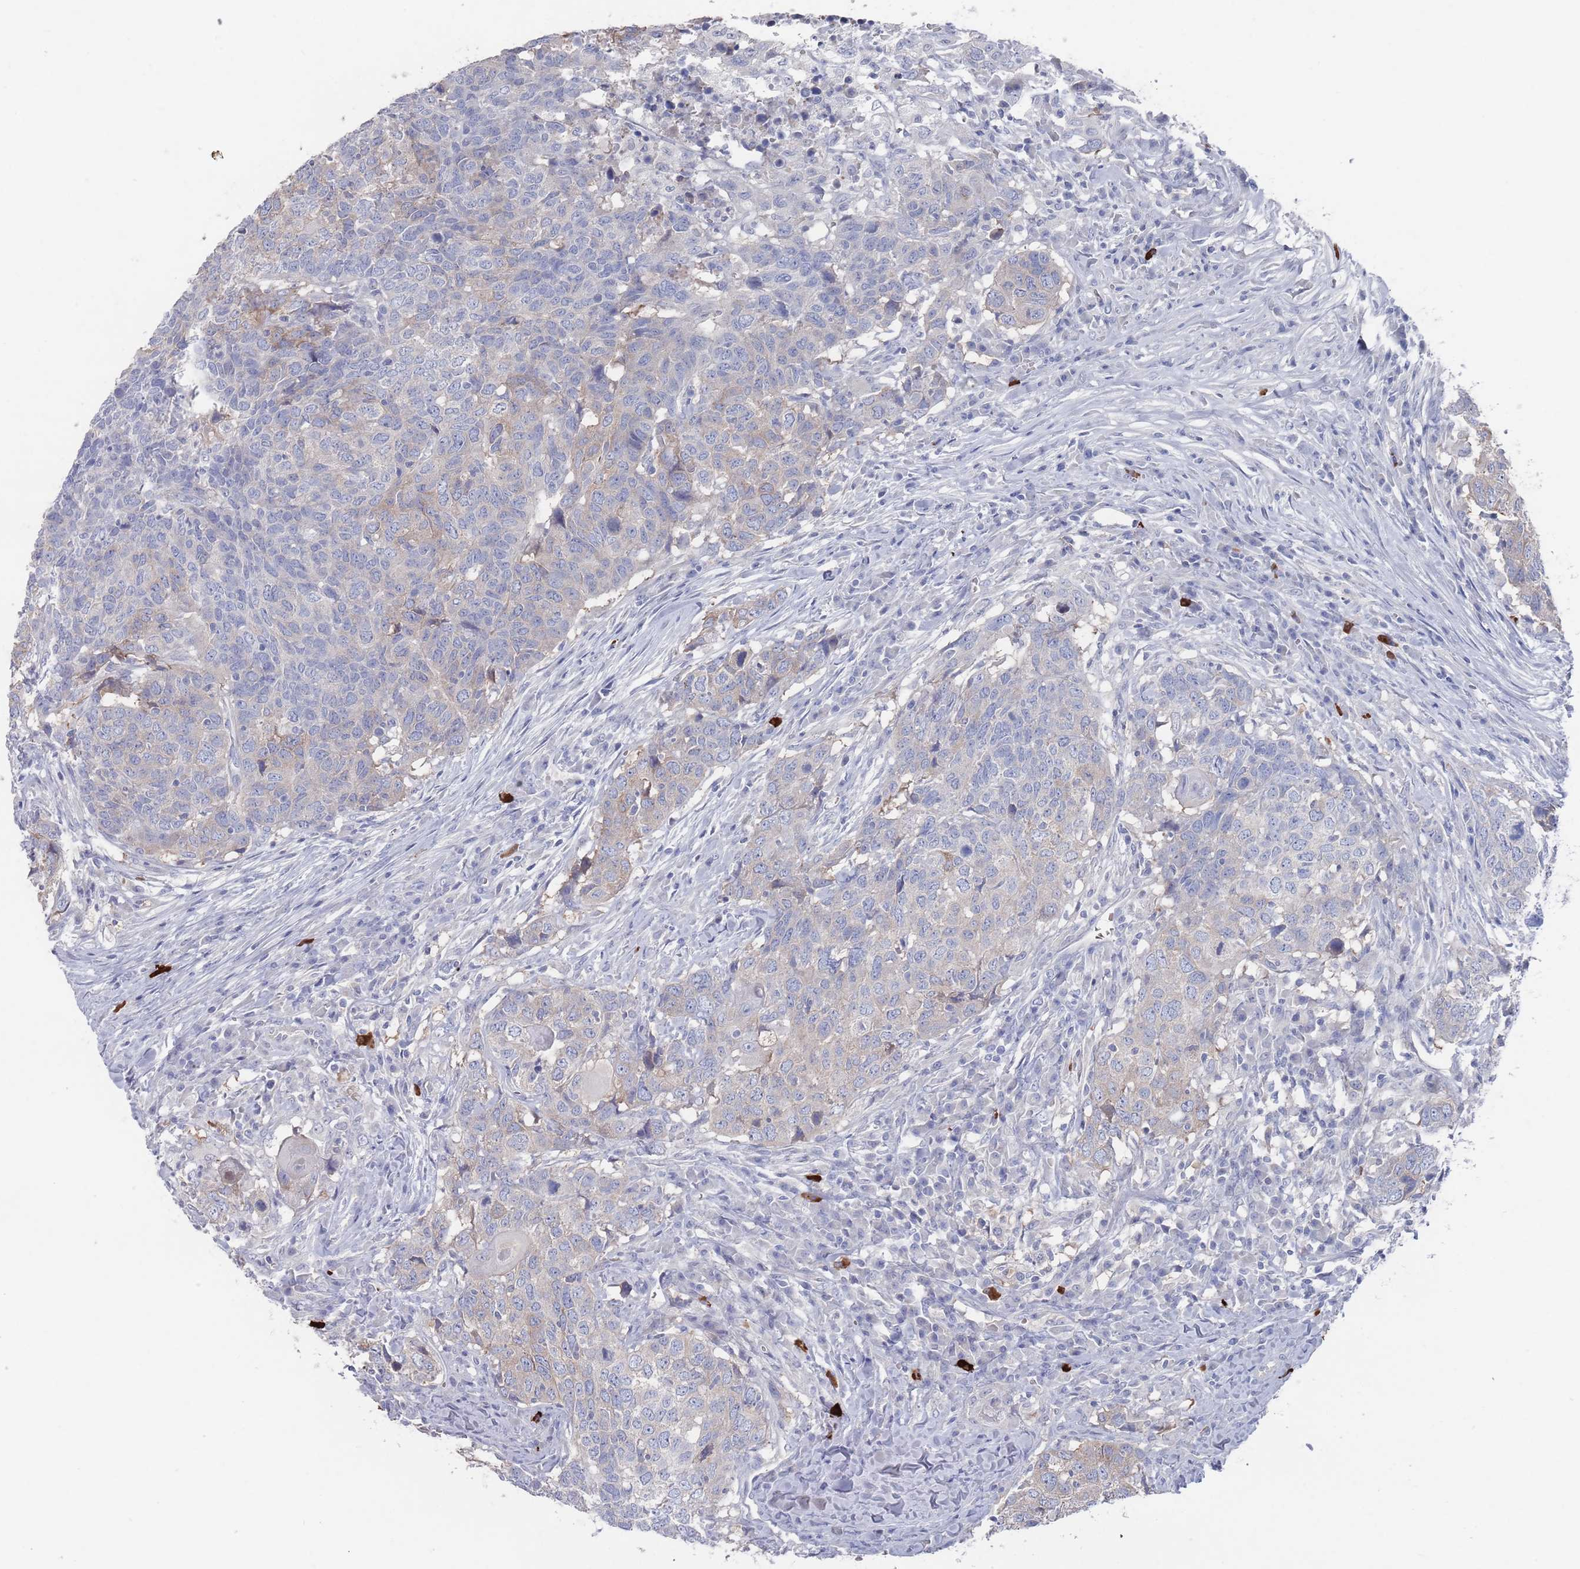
{"staining": {"intensity": "negative", "quantity": "none", "location": "none"}, "tissue": "head and neck cancer", "cell_type": "Tumor cells", "image_type": "cancer", "snomed": [{"axis": "morphology", "description": "Normal tissue, NOS"}, {"axis": "morphology", "description": "Squamous cell carcinoma, NOS"}, {"axis": "topography", "description": "Skeletal muscle"}, {"axis": "topography", "description": "Vascular tissue"}, {"axis": "topography", "description": "Peripheral nerve tissue"}, {"axis": "topography", "description": "Head-Neck"}], "caption": "Micrograph shows no protein expression in tumor cells of squamous cell carcinoma (head and neck) tissue.", "gene": "TMCO3", "patient": {"sex": "male", "age": 66}}